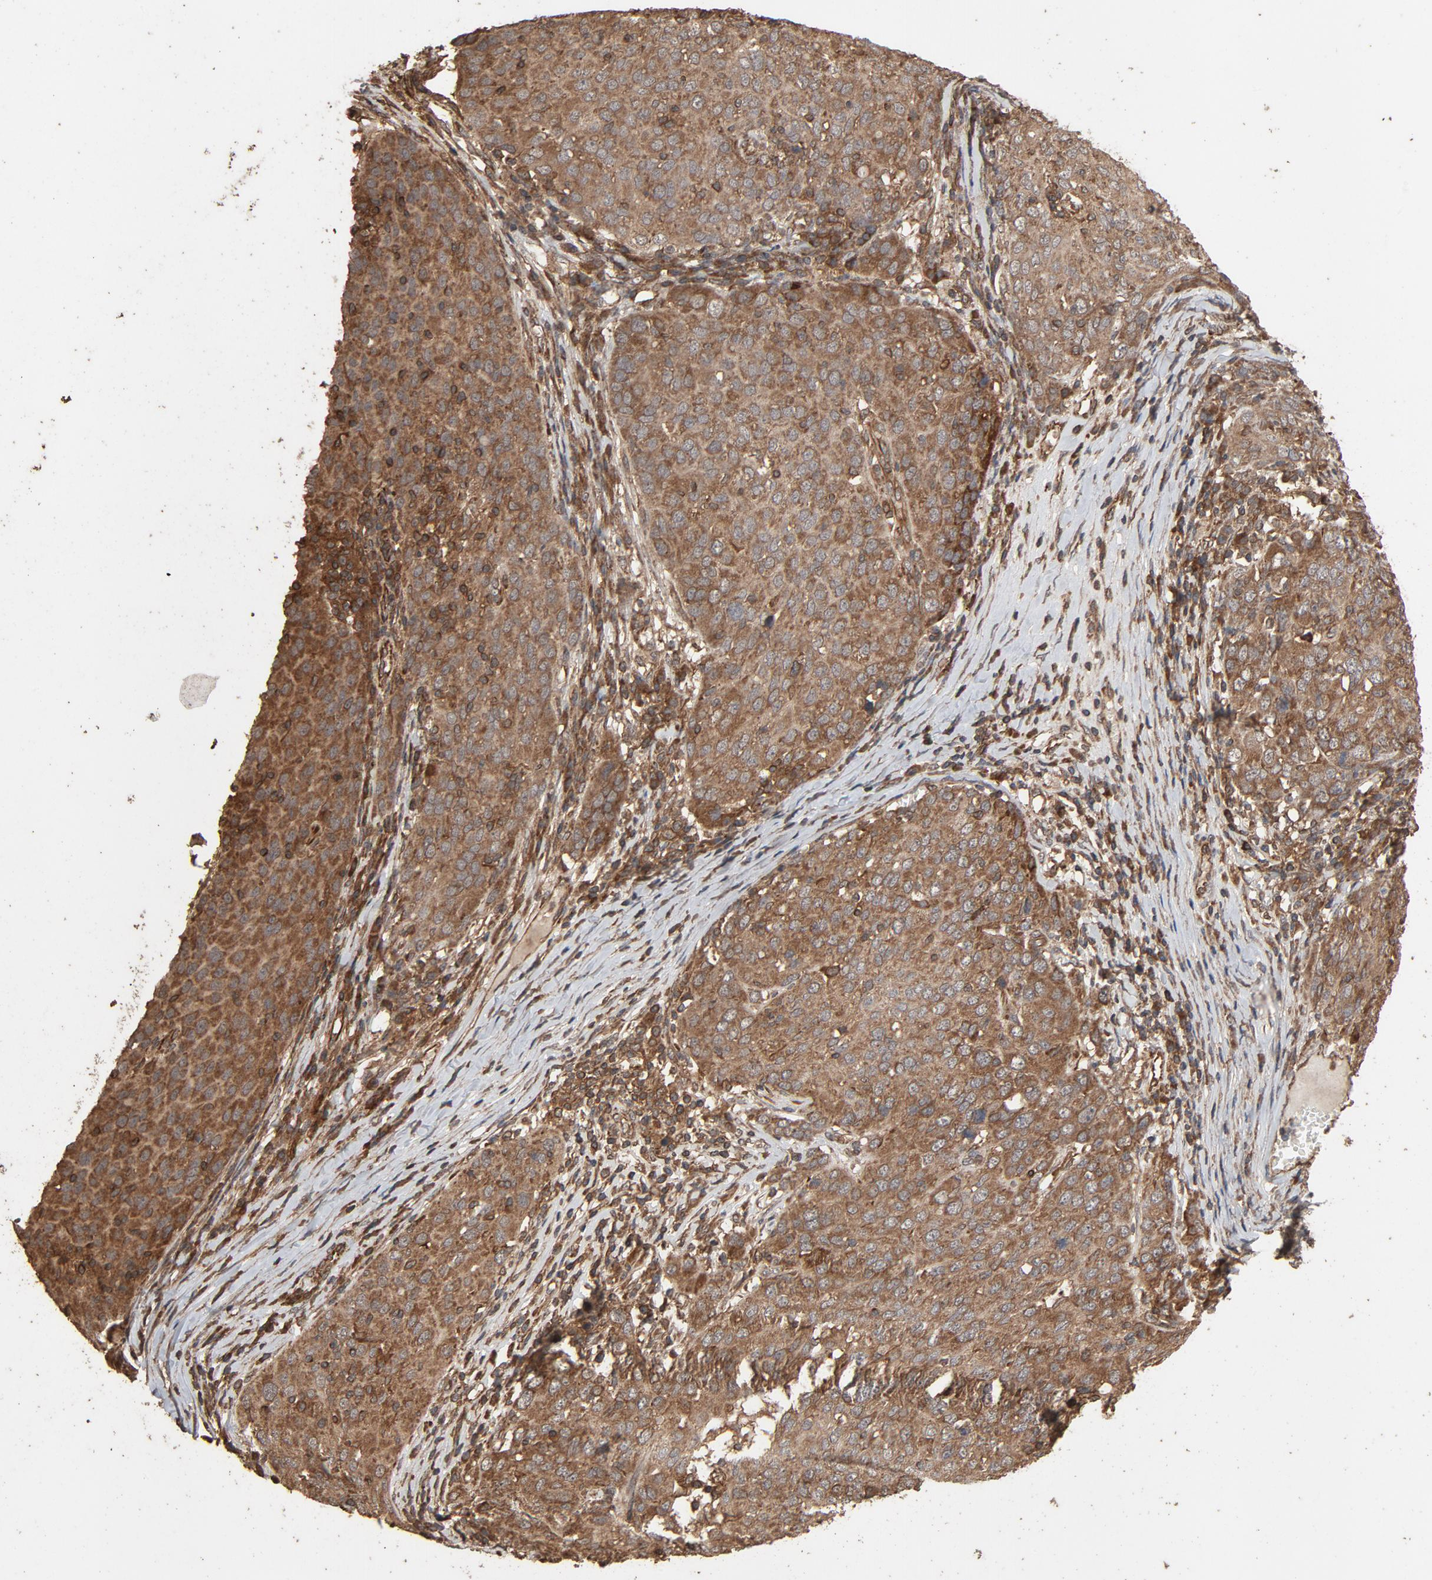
{"staining": {"intensity": "moderate", "quantity": "25%-75%", "location": "cytoplasmic/membranous"}, "tissue": "ovarian cancer", "cell_type": "Tumor cells", "image_type": "cancer", "snomed": [{"axis": "morphology", "description": "Carcinoma, endometroid"}, {"axis": "topography", "description": "Ovary"}], "caption": "A high-resolution micrograph shows immunohistochemistry (IHC) staining of ovarian endometroid carcinoma, which shows moderate cytoplasmic/membranous expression in about 25%-75% of tumor cells.", "gene": "RPS6KA6", "patient": {"sex": "female", "age": 50}}